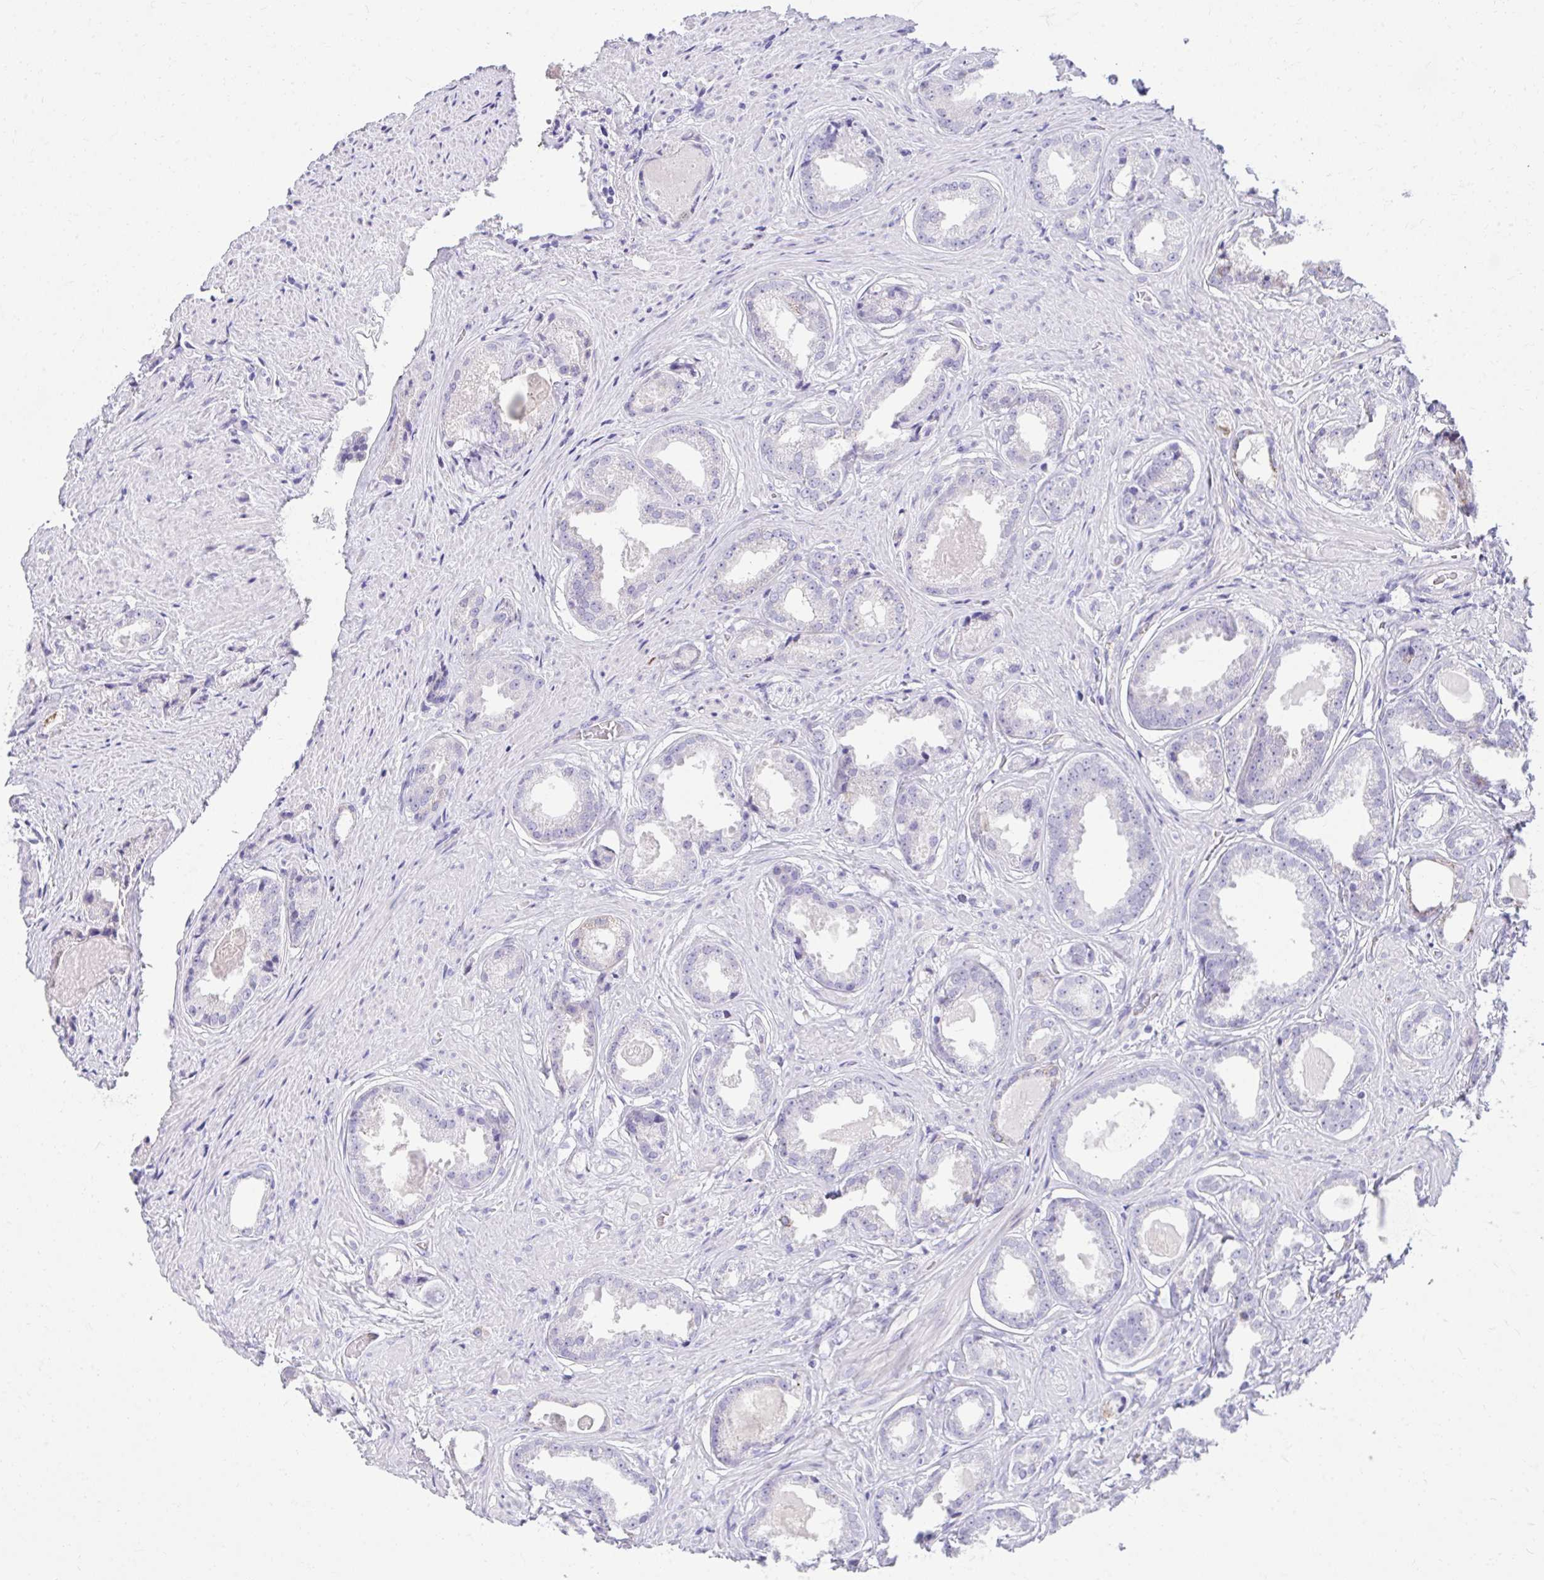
{"staining": {"intensity": "negative", "quantity": "none", "location": "none"}, "tissue": "prostate cancer", "cell_type": "Tumor cells", "image_type": "cancer", "snomed": [{"axis": "morphology", "description": "Adenocarcinoma, Low grade"}, {"axis": "topography", "description": "Prostate"}], "caption": "Immunohistochemistry histopathology image of human prostate cancer stained for a protein (brown), which reveals no positivity in tumor cells. The staining was performed using DAB (3,3'-diaminobenzidine) to visualize the protein expression in brown, while the nuclei were stained in blue with hematoxylin (Magnification: 20x).", "gene": "AIG1", "patient": {"sex": "male", "age": 65}}